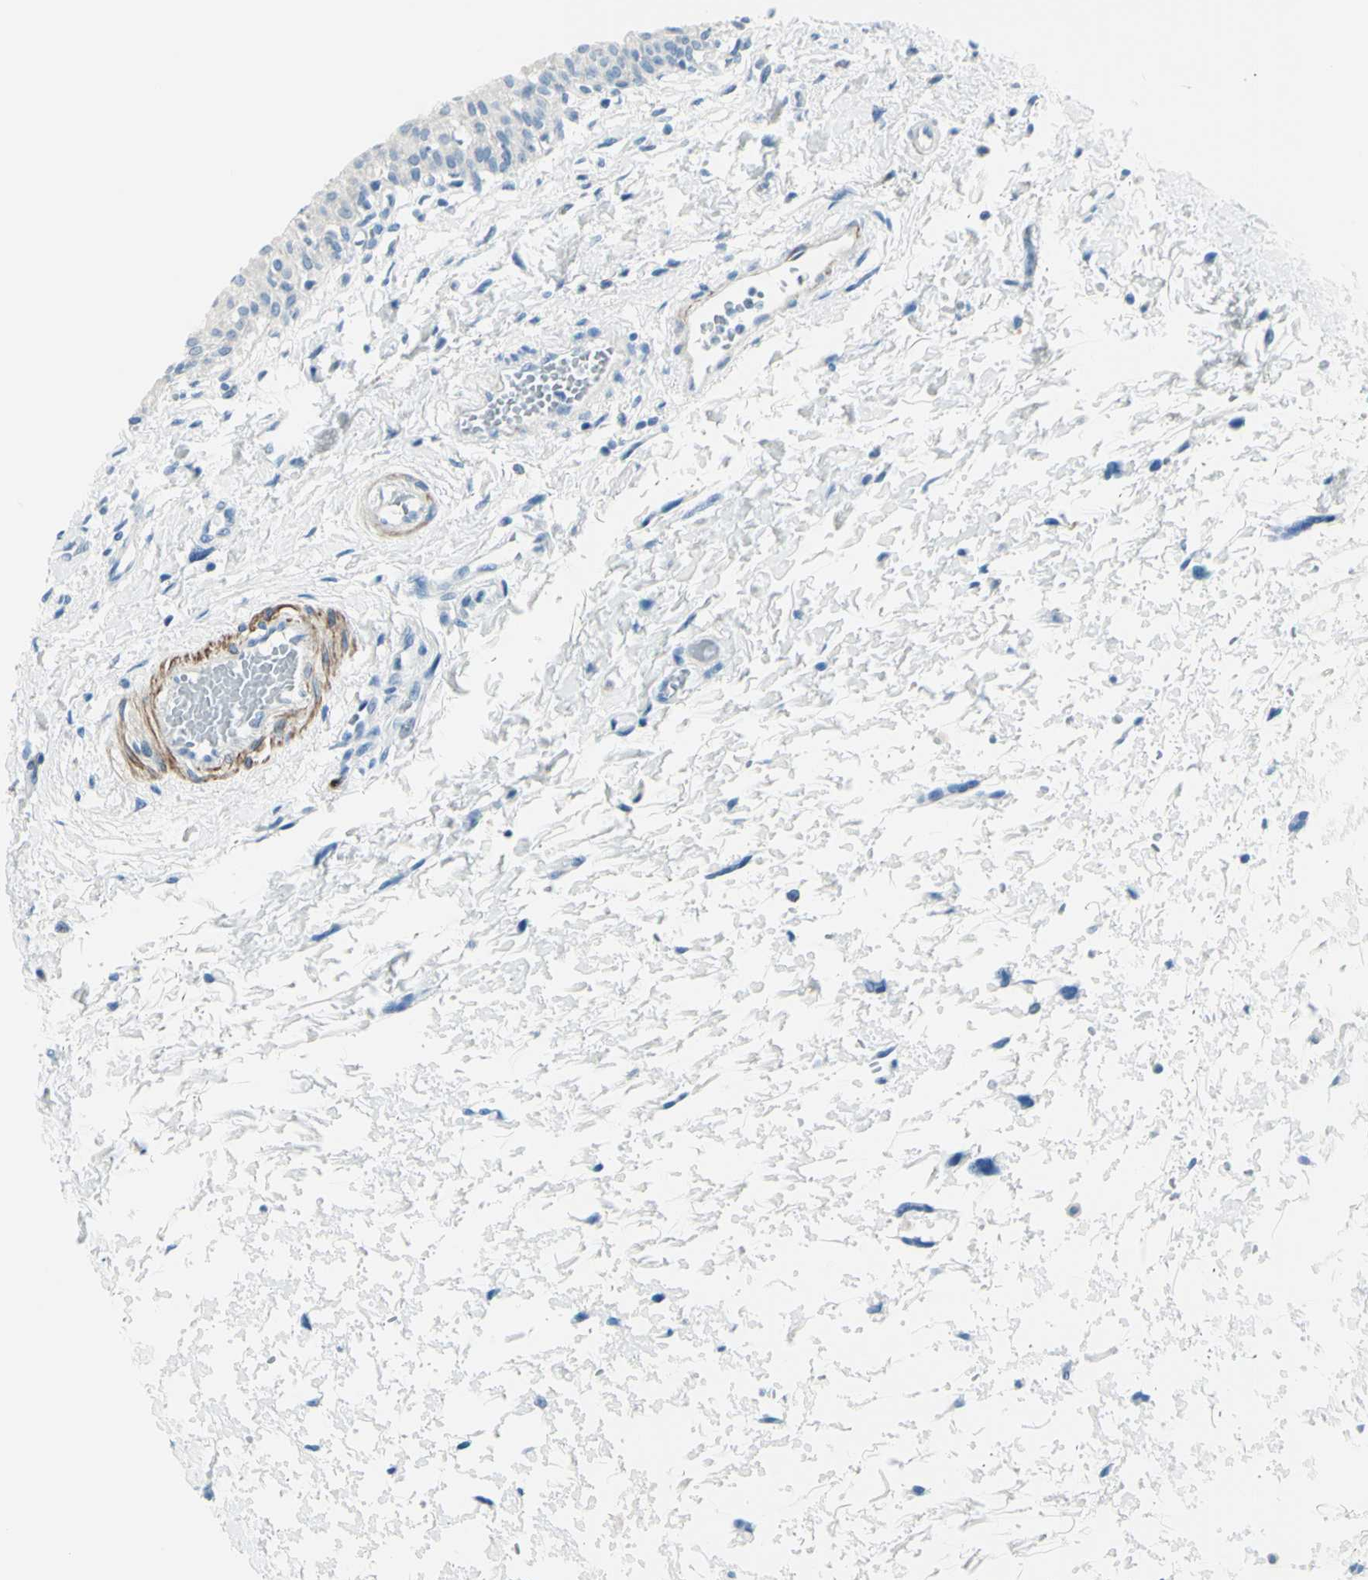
{"staining": {"intensity": "negative", "quantity": "none", "location": "none"}, "tissue": "urinary bladder", "cell_type": "Urothelial cells", "image_type": "normal", "snomed": [{"axis": "morphology", "description": "Normal tissue, NOS"}, {"axis": "topography", "description": "Urinary bladder"}], "caption": "Immunohistochemistry (IHC) histopathology image of normal urinary bladder stained for a protein (brown), which shows no staining in urothelial cells.", "gene": "CDH15", "patient": {"sex": "male", "age": 55}}